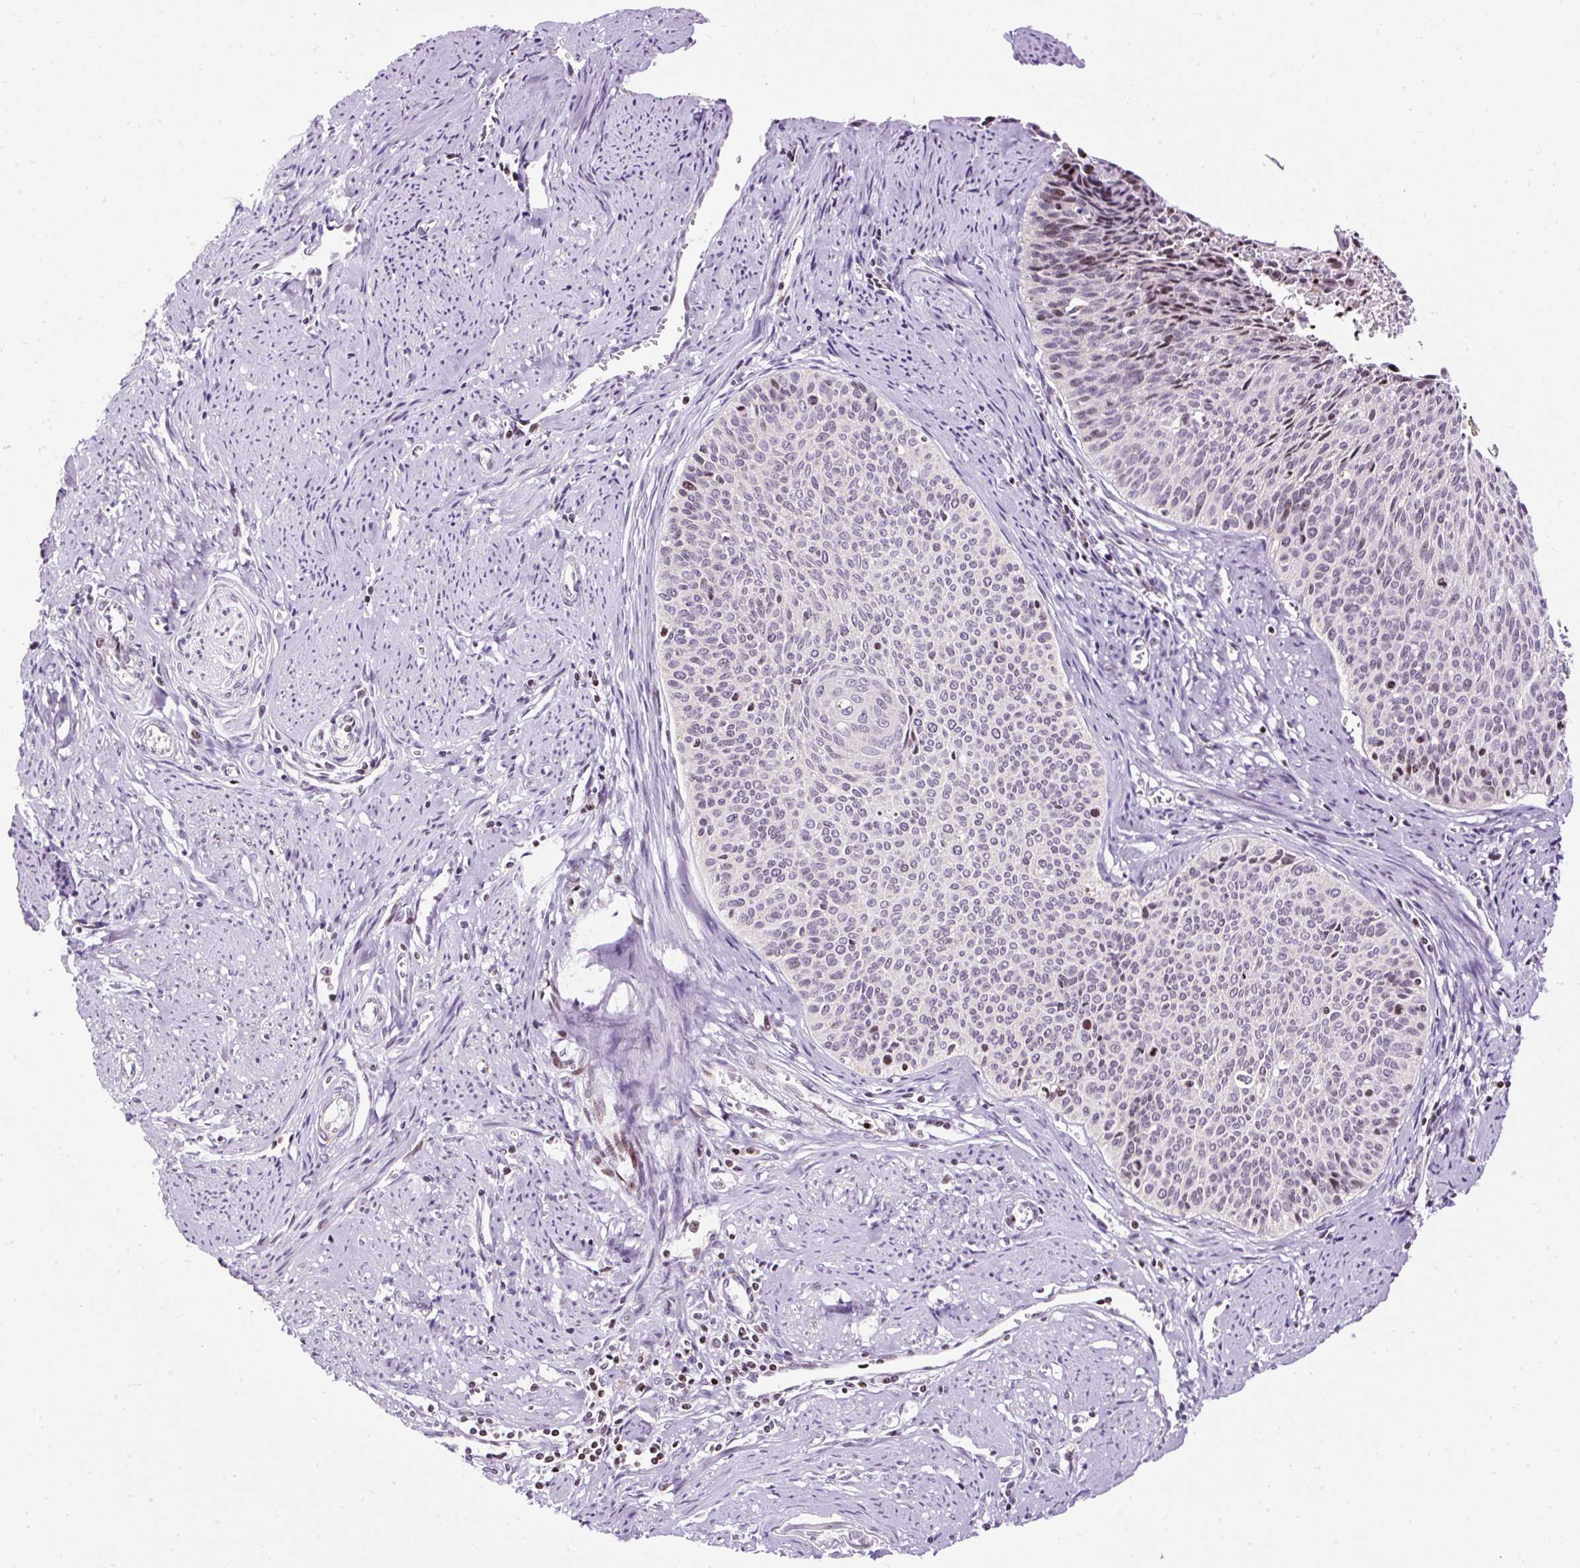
{"staining": {"intensity": "negative", "quantity": "none", "location": "none"}, "tissue": "cervical cancer", "cell_type": "Tumor cells", "image_type": "cancer", "snomed": [{"axis": "morphology", "description": "Squamous cell carcinoma, NOS"}, {"axis": "topography", "description": "Cervix"}], "caption": "IHC photomicrograph of human cervical cancer stained for a protein (brown), which exhibits no positivity in tumor cells.", "gene": "FMC1", "patient": {"sex": "female", "age": 55}}